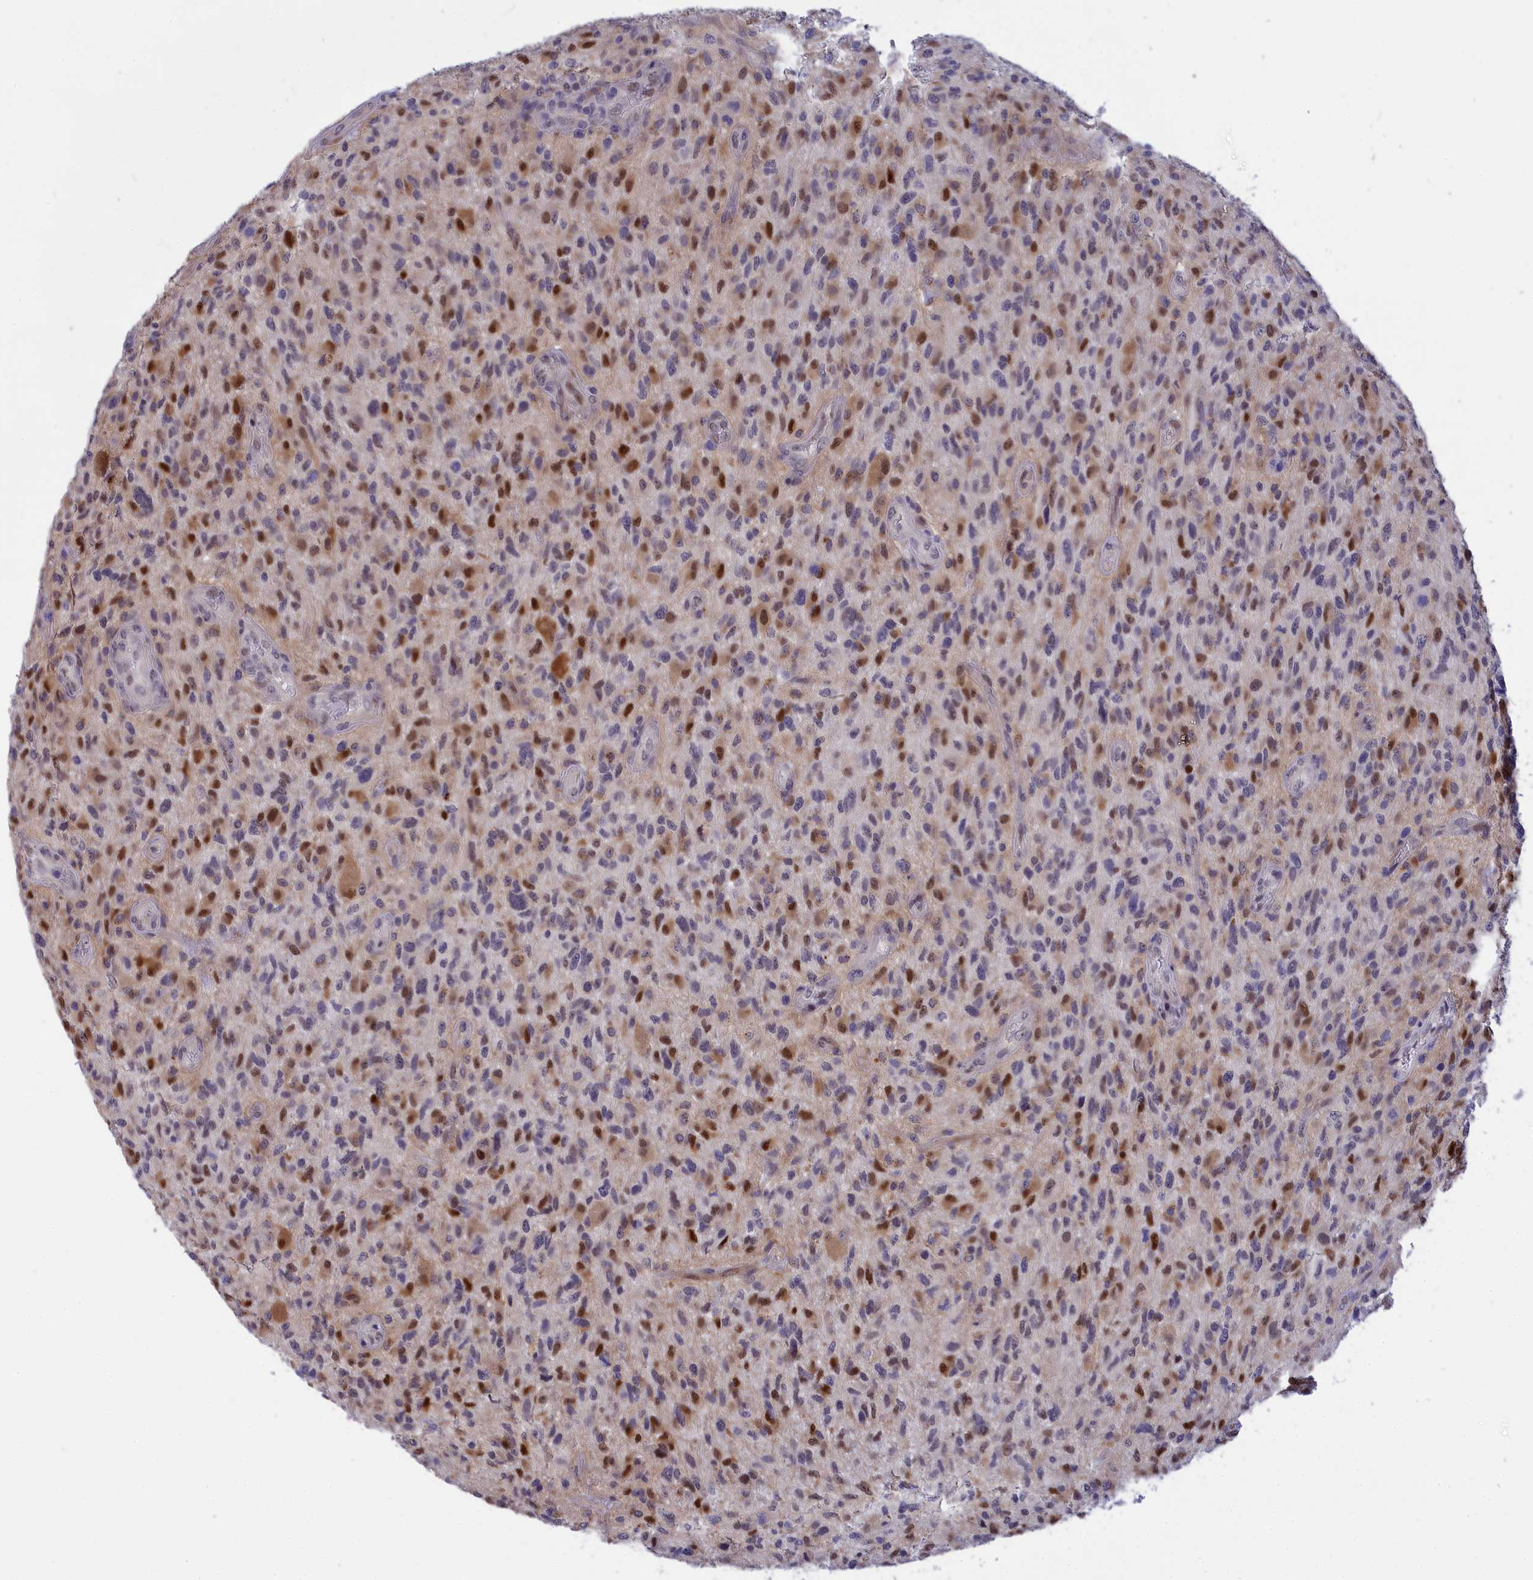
{"staining": {"intensity": "moderate", "quantity": "25%-75%", "location": "cytoplasmic/membranous,nuclear"}, "tissue": "glioma", "cell_type": "Tumor cells", "image_type": "cancer", "snomed": [{"axis": "morphology", "description": "Glioma, malignant, High grade"}, {"axis": "topography", "description": "Brain"}], "caption": "The immunohistochemical stain labels moderate cytoplasmic/membranous and nuclear positivity in tumor cells of malignant high-grade glioma tissue.", "gene": "KCTD14", "patient": {"sex": "male", "age": 47}}